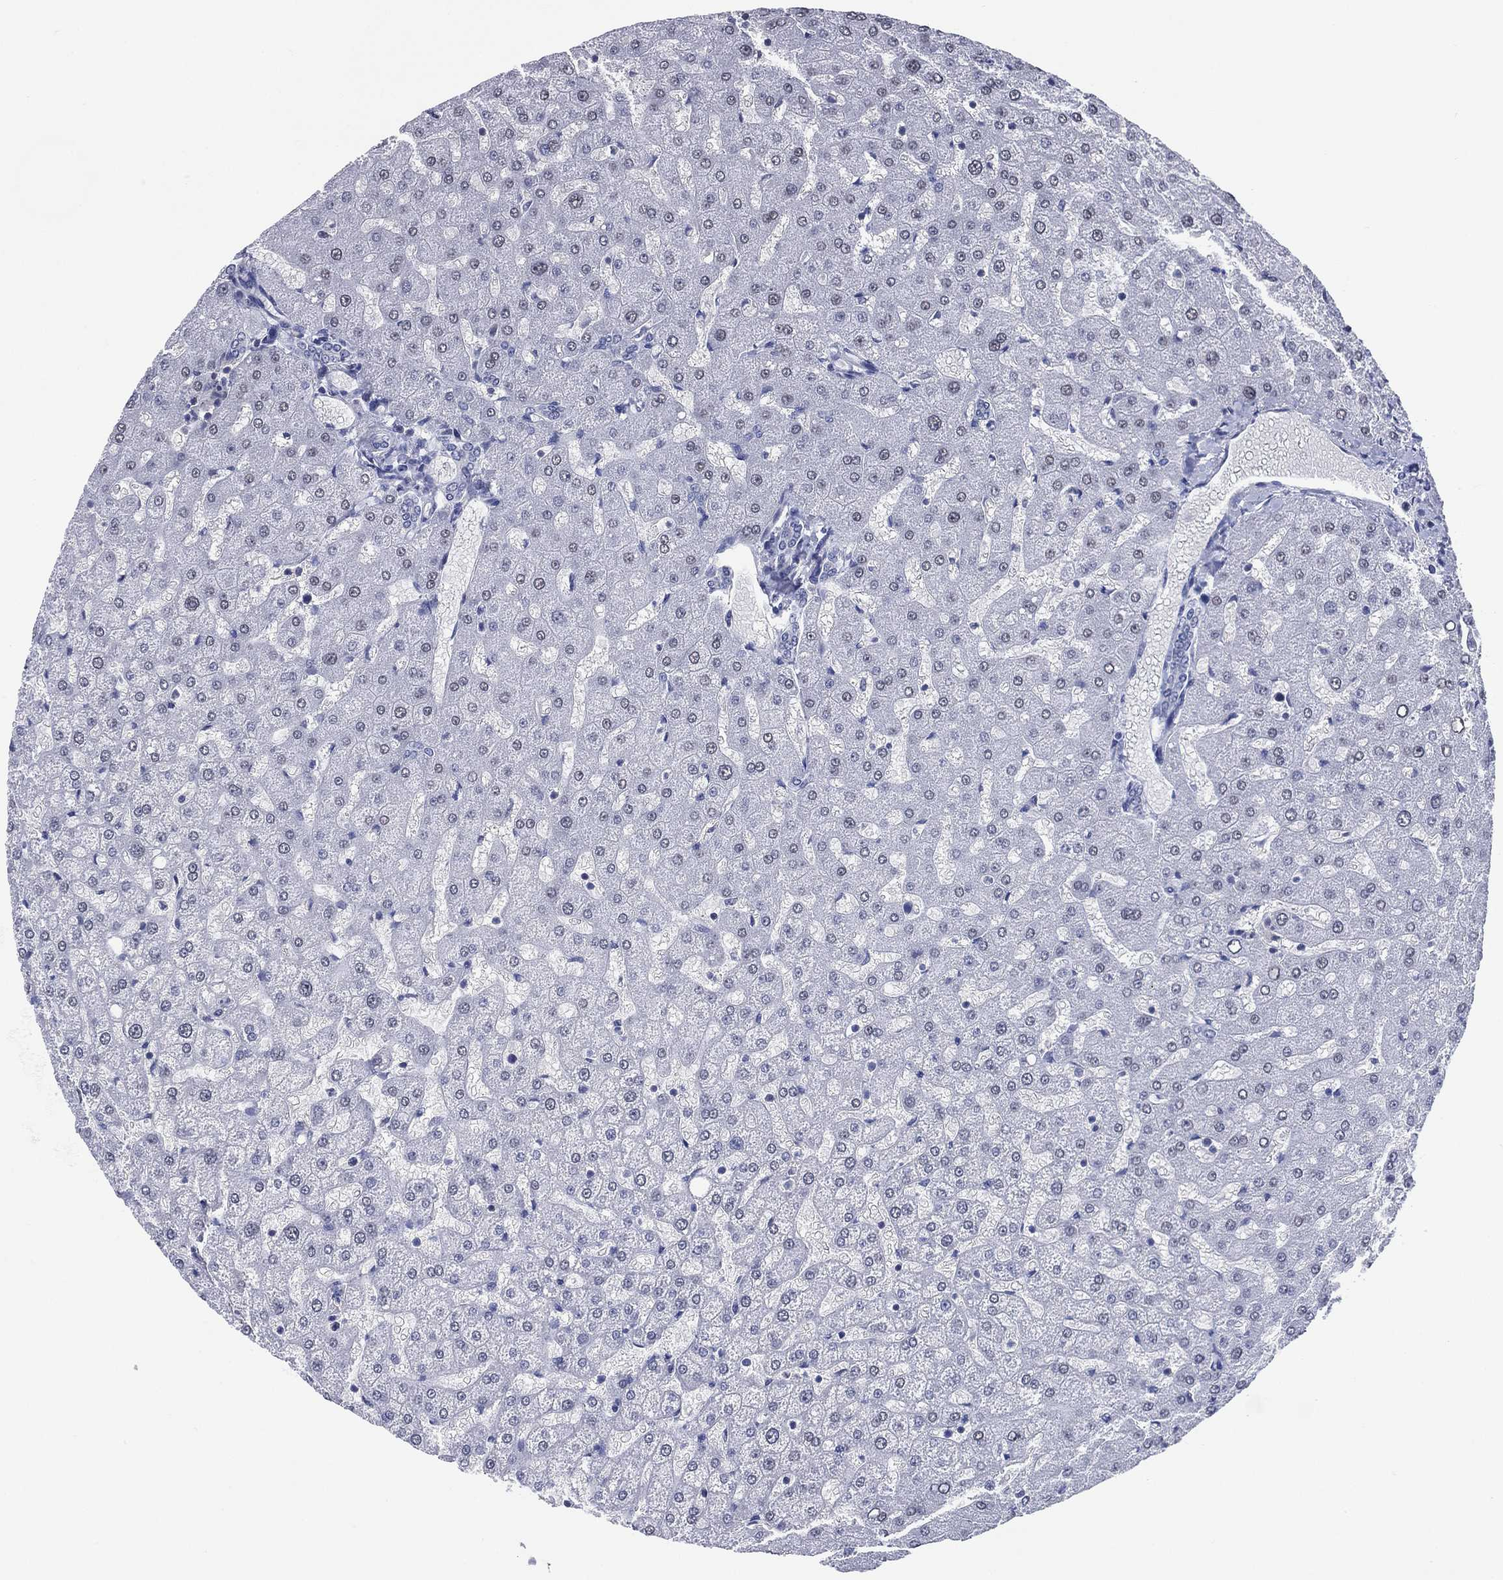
{"staining": {"intensity": "negative", "quantity": "none", "location": "none"}, "tissue": "liver", "cell_type": "Cholangiocytes", "image_type": "normal", "snomed": [{"axis": "morphology", "description": "Normal tissue, NOS"}, {"axis": "topography", "description": "Liver"}], "caption": "This is a image of immunohistochemistry staining of normal liver, which shows no positivity in cholangiocytes.", "gene": "TMEM247", "patient": {"sex": "female", "age": 50}}